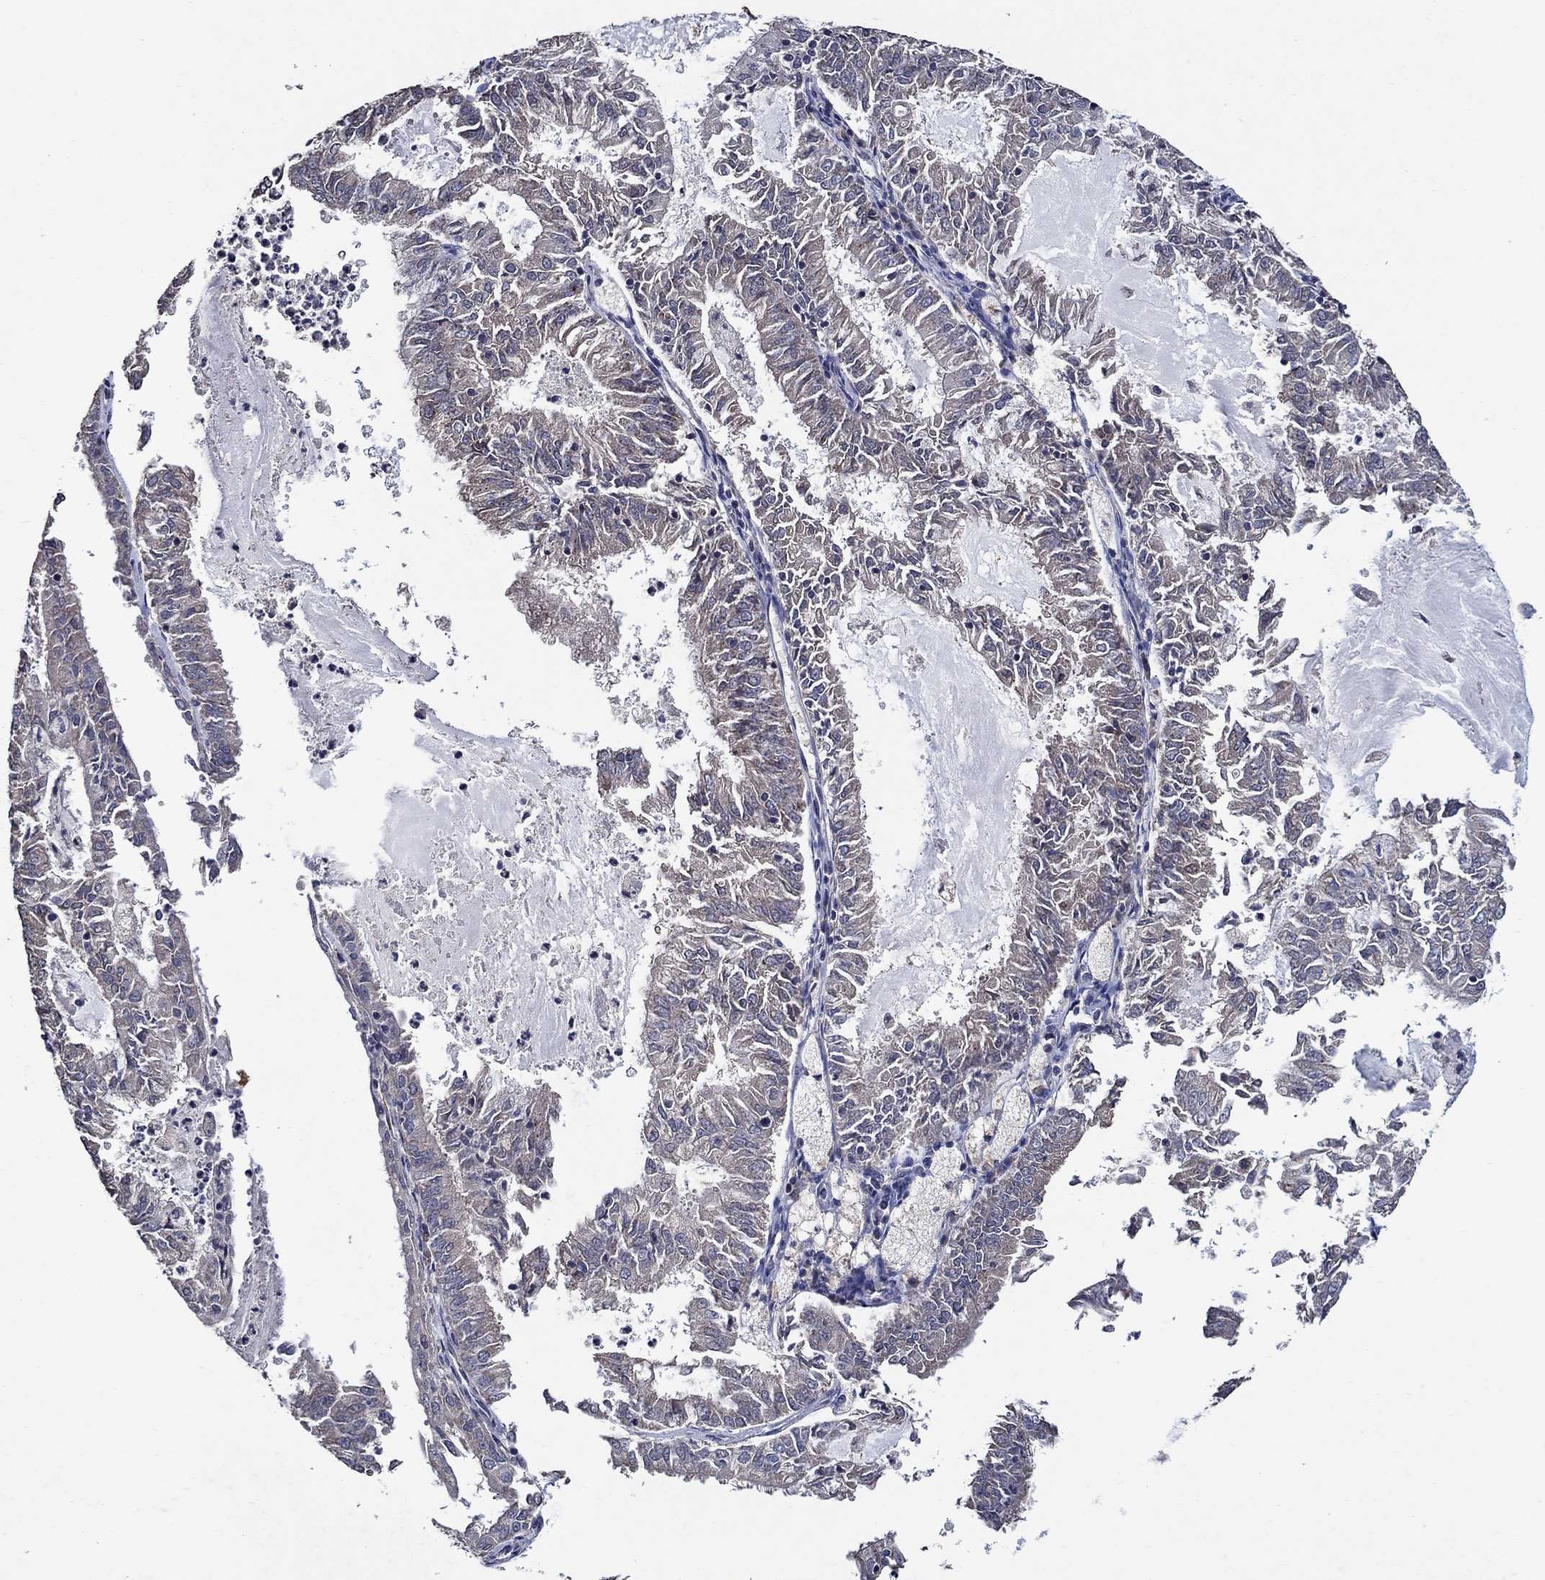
{"staining": {"intensity": "weak", "quantity": "25%-75%", "location": "cytoplasmic/membranous"}, "tissue": "endometrial cancer", "cell_type": "Tumor cells", "image_type": "cancer", "snomed": [{"axis": "morphology", "description": "Adenocarcinoma, NOS"}, {"axis": "topography", "description": "Endometrium"}], "caption": "Protein staining reveals weak cytoplasmic/membranous staining in about 25%-75% of tumor cells in endometrial cancer (adenocarcinoma).", "gene": "HAP1", "patient": {"sex": "female", "age": 57}}